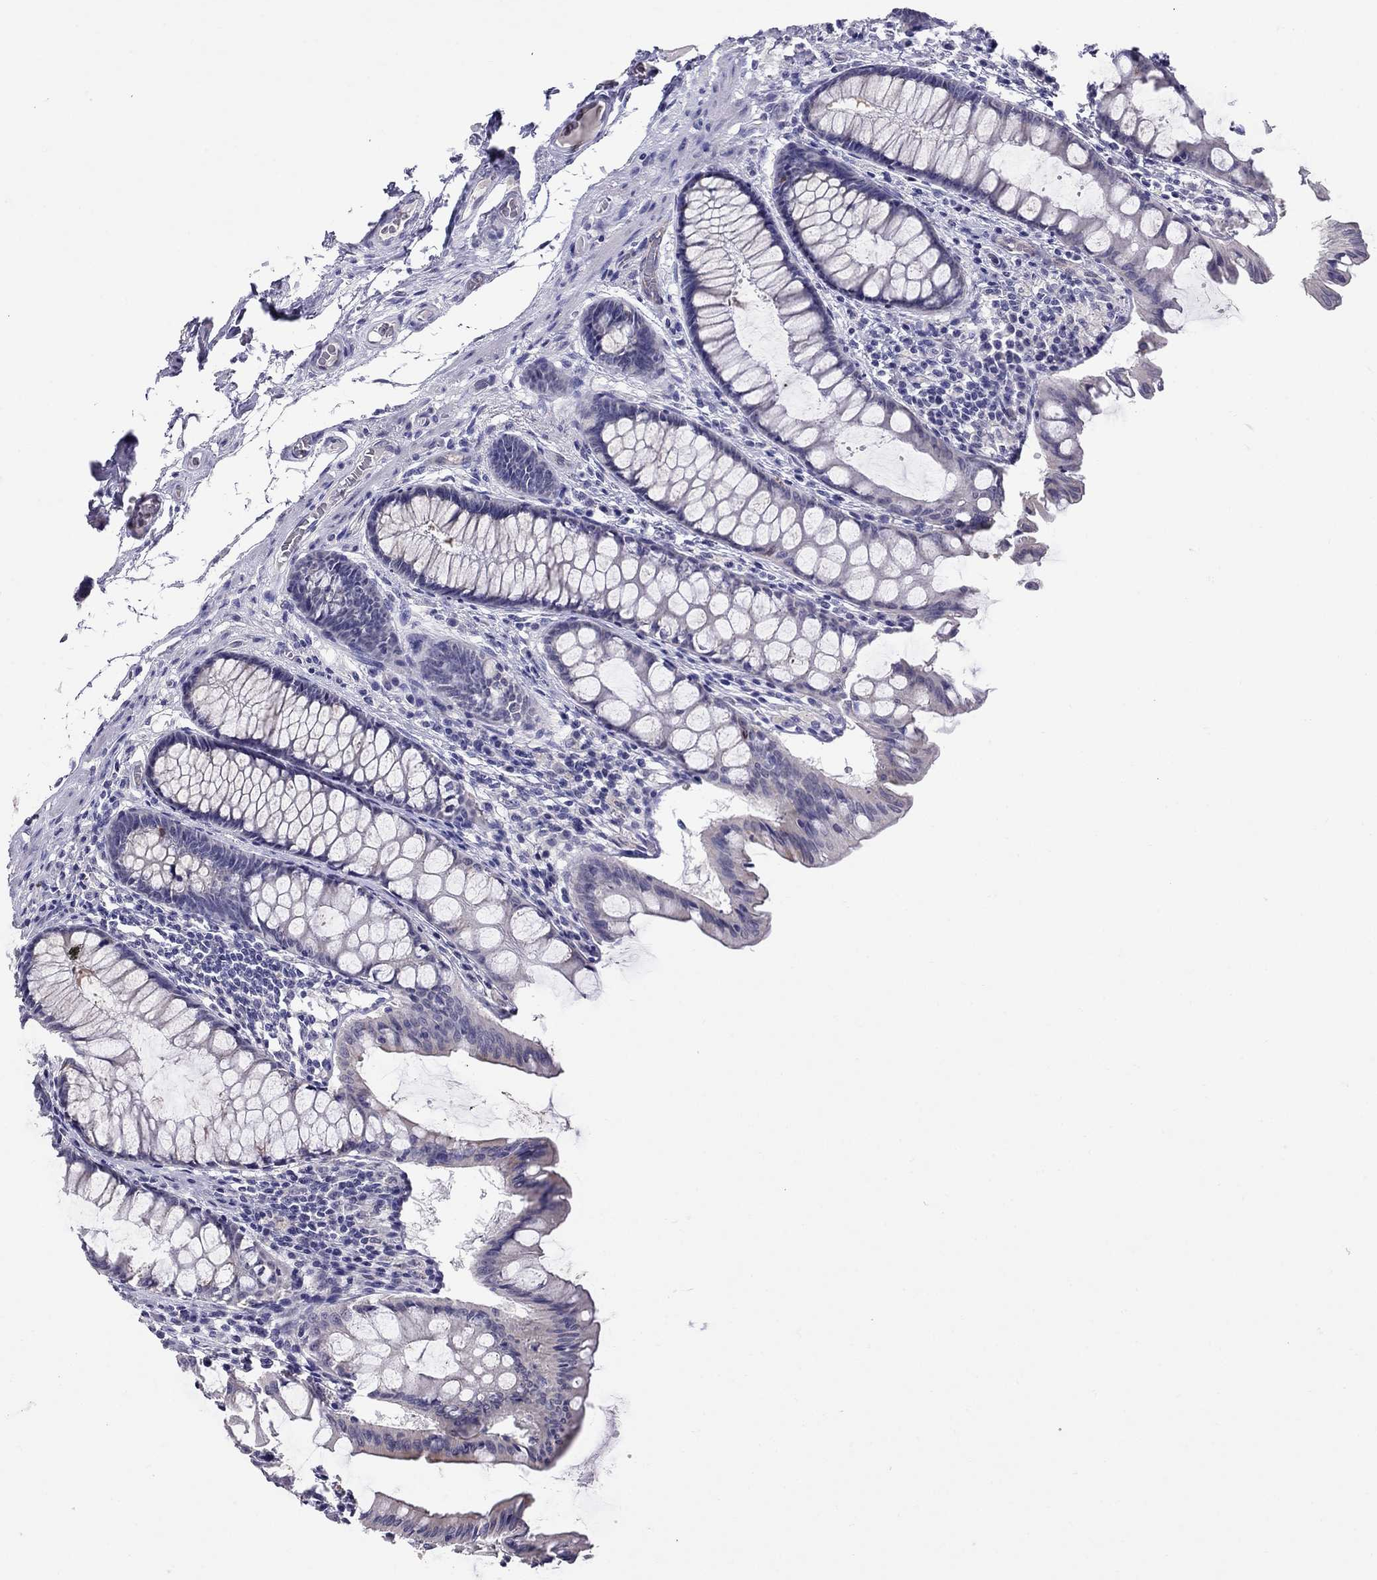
{"staining": {"intensity": "negative", "quantity": "none", "location": "none"}, "tissue": "colon", "cell_type": "Endothelial cells", "image_type": "normal", "snomed": [{"axis": "morphology", "description": "Normal tissue, NOS"}, {"axis": "topography", "description": "Colon"}], "caption": "IHC of normal colon exhibits no positivity in endothelial cells.", "gene": "MYO3B", "patient": {"sex": "female", "age": 65}}